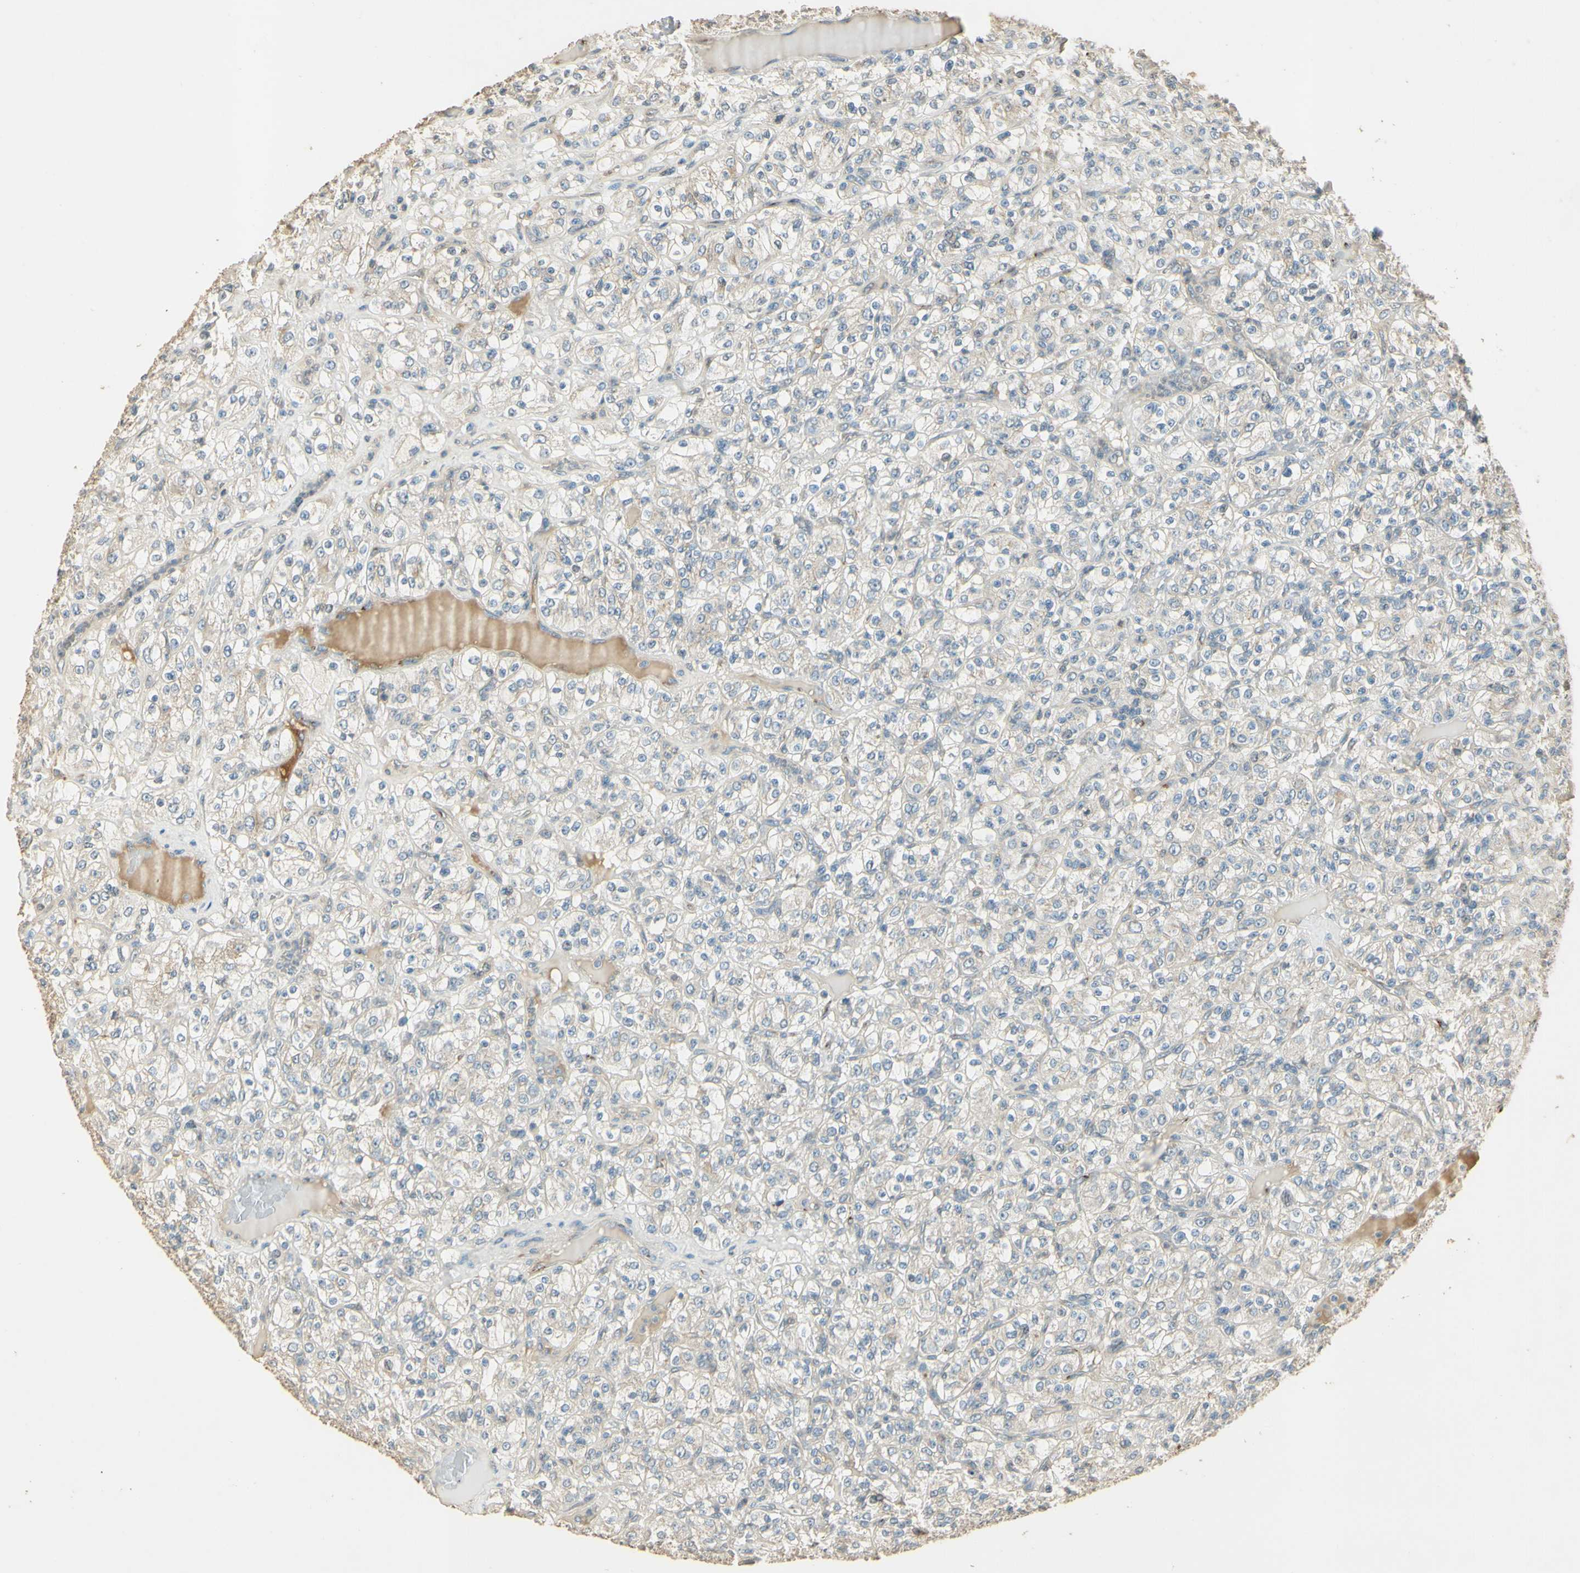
{"staining": {"intensity": "negative", "quantity": "none", "location": "none"}, "tissue": "renal cancer", "cell_type": "Tumor cells", "image_type": "cancer", "snomed": [{"axis": "morphology", "description": "Normal tissue, NOS"}, {"axis": "morphology", "description": "Adenocarcinoma, NOS"}, {"axis": "topography", "description": "Kidney"}], "caption": "Immunohistochemistry (IHC) of human renal cancer (adenocarcinoma) reveals no positivity in tumor cells.", "gene": "UXS1", "patient": {"sex": "female", "age": 72}}